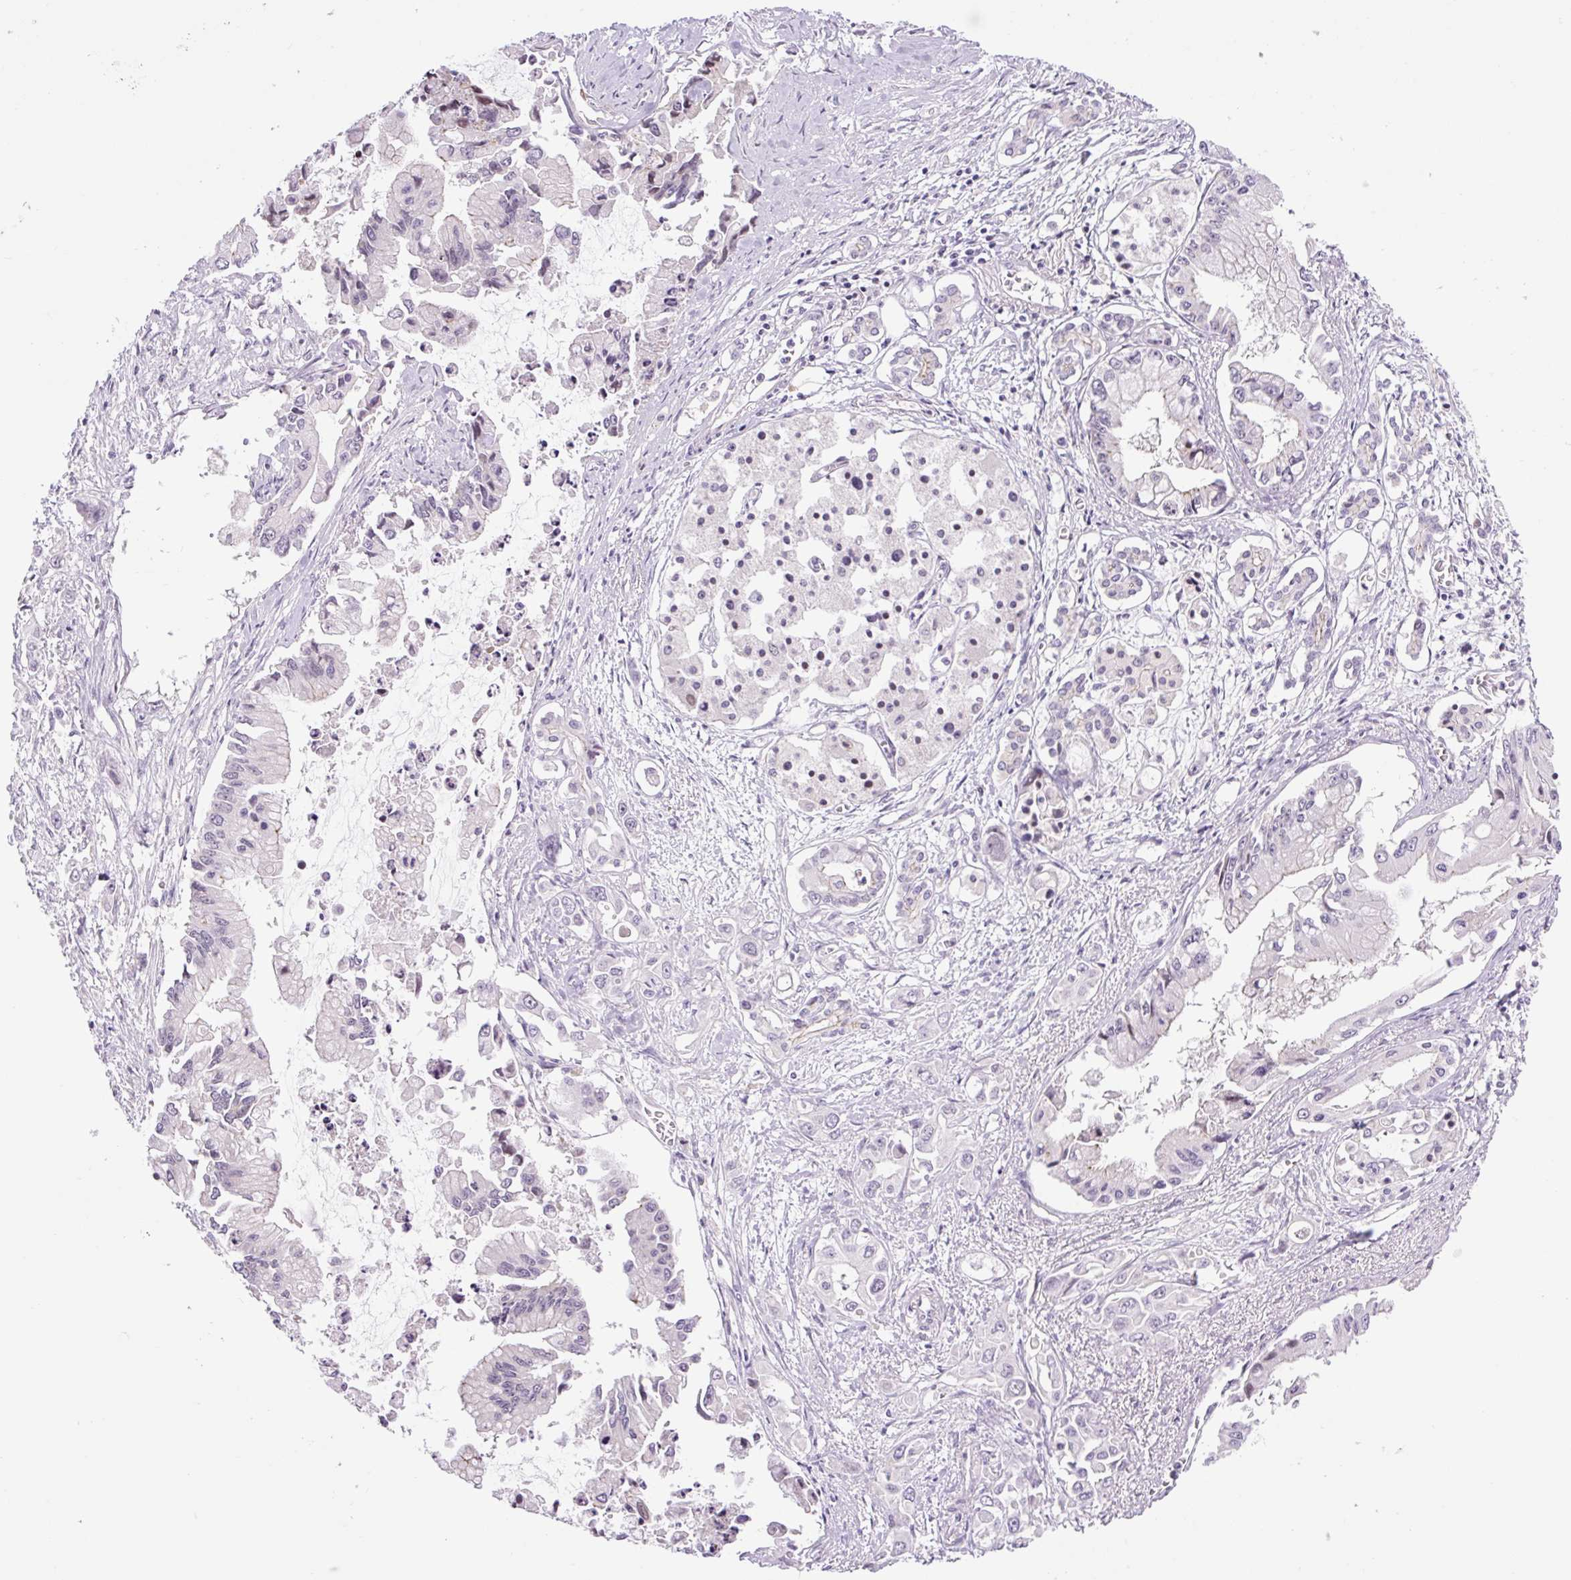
{"staining": {"intensity": "negative", "quantity": "none", "location": "none"}, "tissue": "pancreatic cancer", "cell_type": "Tumor cells", "image_type": "cancer", "snomed": [{"axis": "morphology", "description": "Adenocarcinoma, NOS"}, {"axis": "topography", "description": "Pancreas"}], "caption": "This is an immunohistochemistry (IHC) micrograph of human adenocarcinoma (pancreatic). There is no staining in tumor cells.", "gene": "ICE1", "patient": {"sex": "male", "age": 84}}